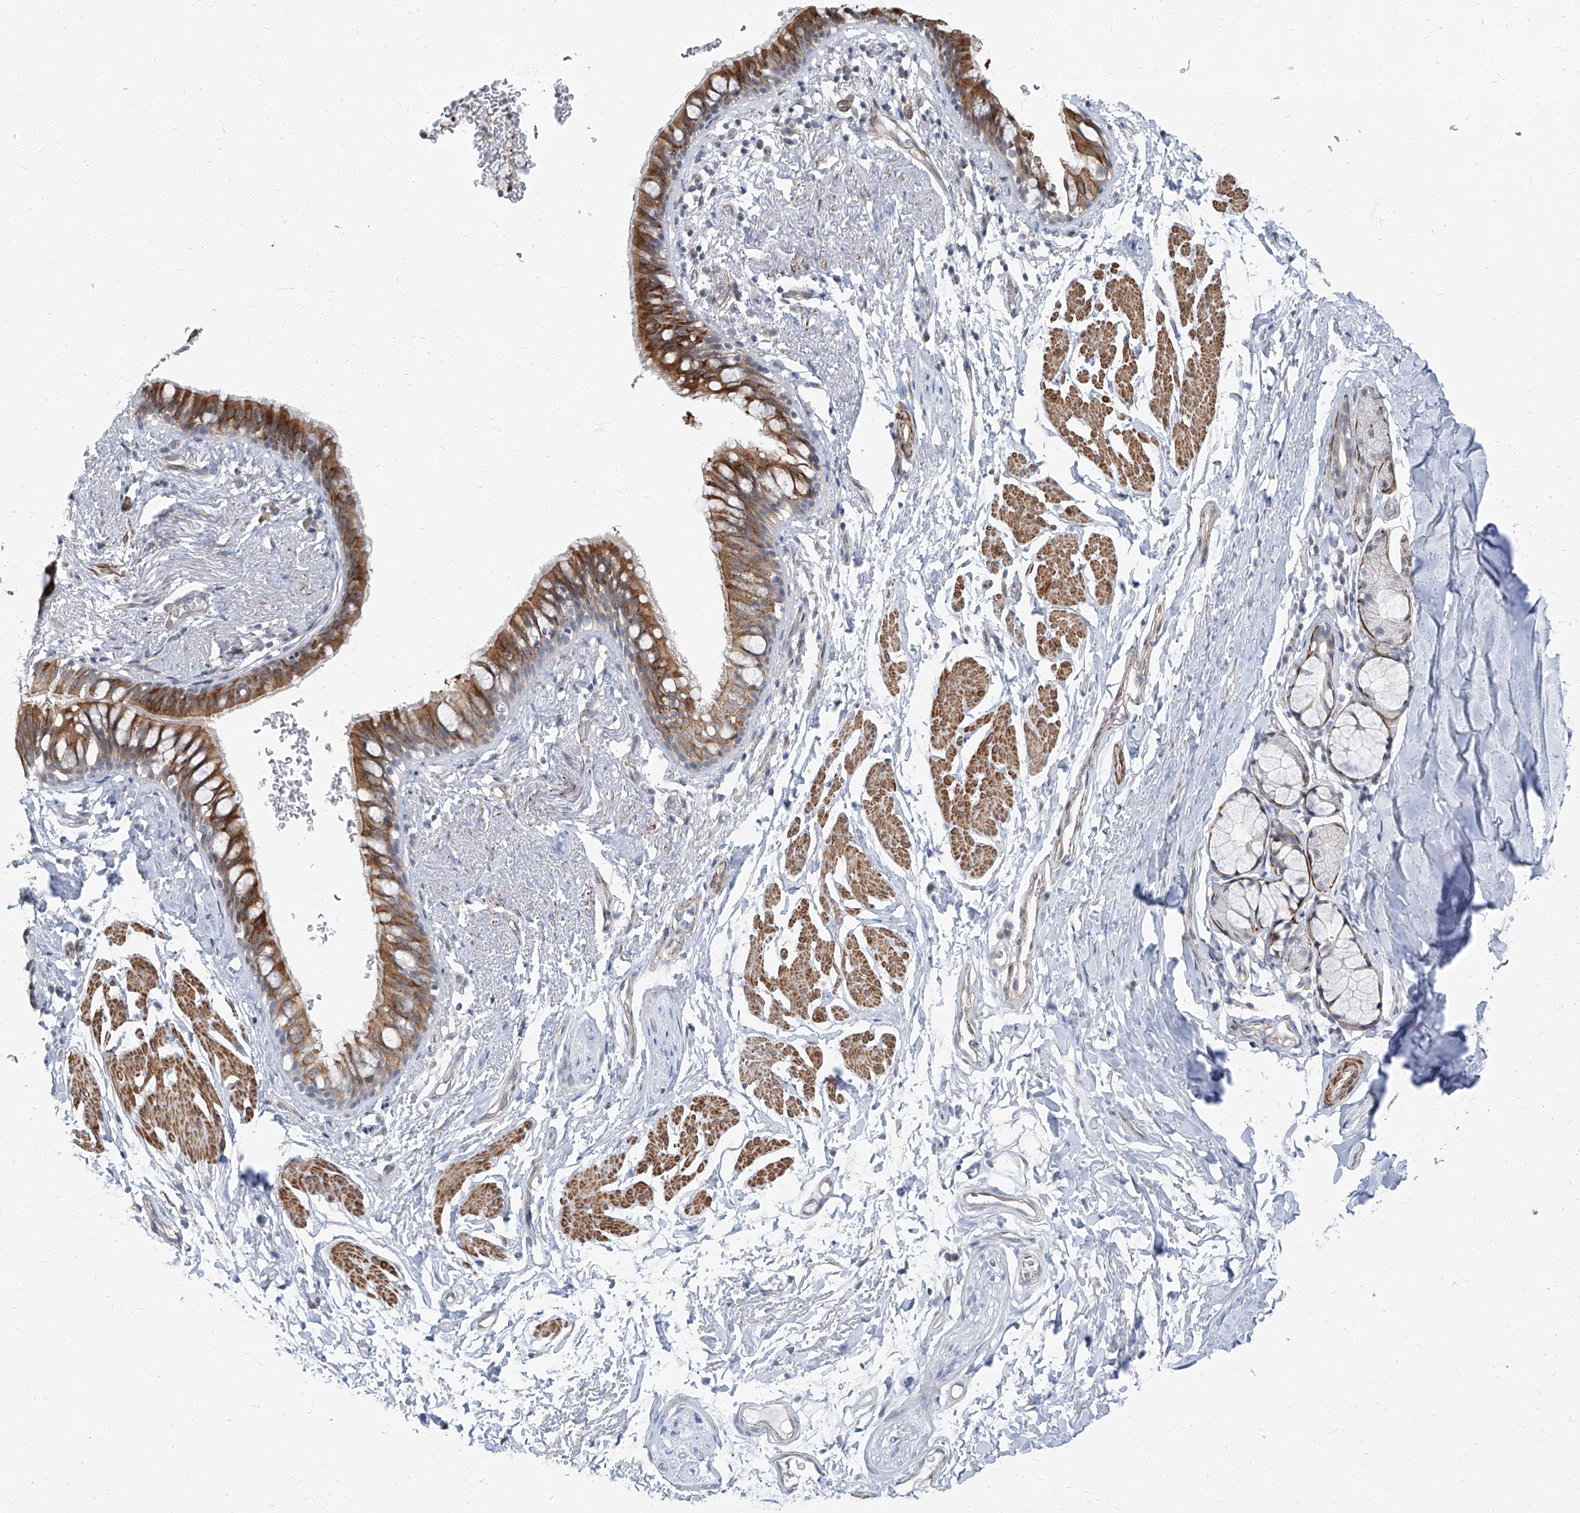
{"staining": {"intensity": "moderate", "quantity": ">75%", "location": "cytoplasmic/membranous"}, "tissue": "bronchus", "cell_type": "Respiratory epithelial cells", "image_type": "normal", "snomed": [{"axis": "morphology", "description": "Normal tissue, NOS"}, {"axis": "topography", "description": "Cartilage tissue"}, {"axis": "topography", "description": "Bronchus"}], "caption": "Respiratory epithelial cells reveal moderate cytoplasmic/membranous expression in about >75% of cells in normal bronchus. (Brightfield microscopy of DAB IHC at high magnification).", "gene": "TXLNB", "patient": {"sex": "female", "age": 36}}